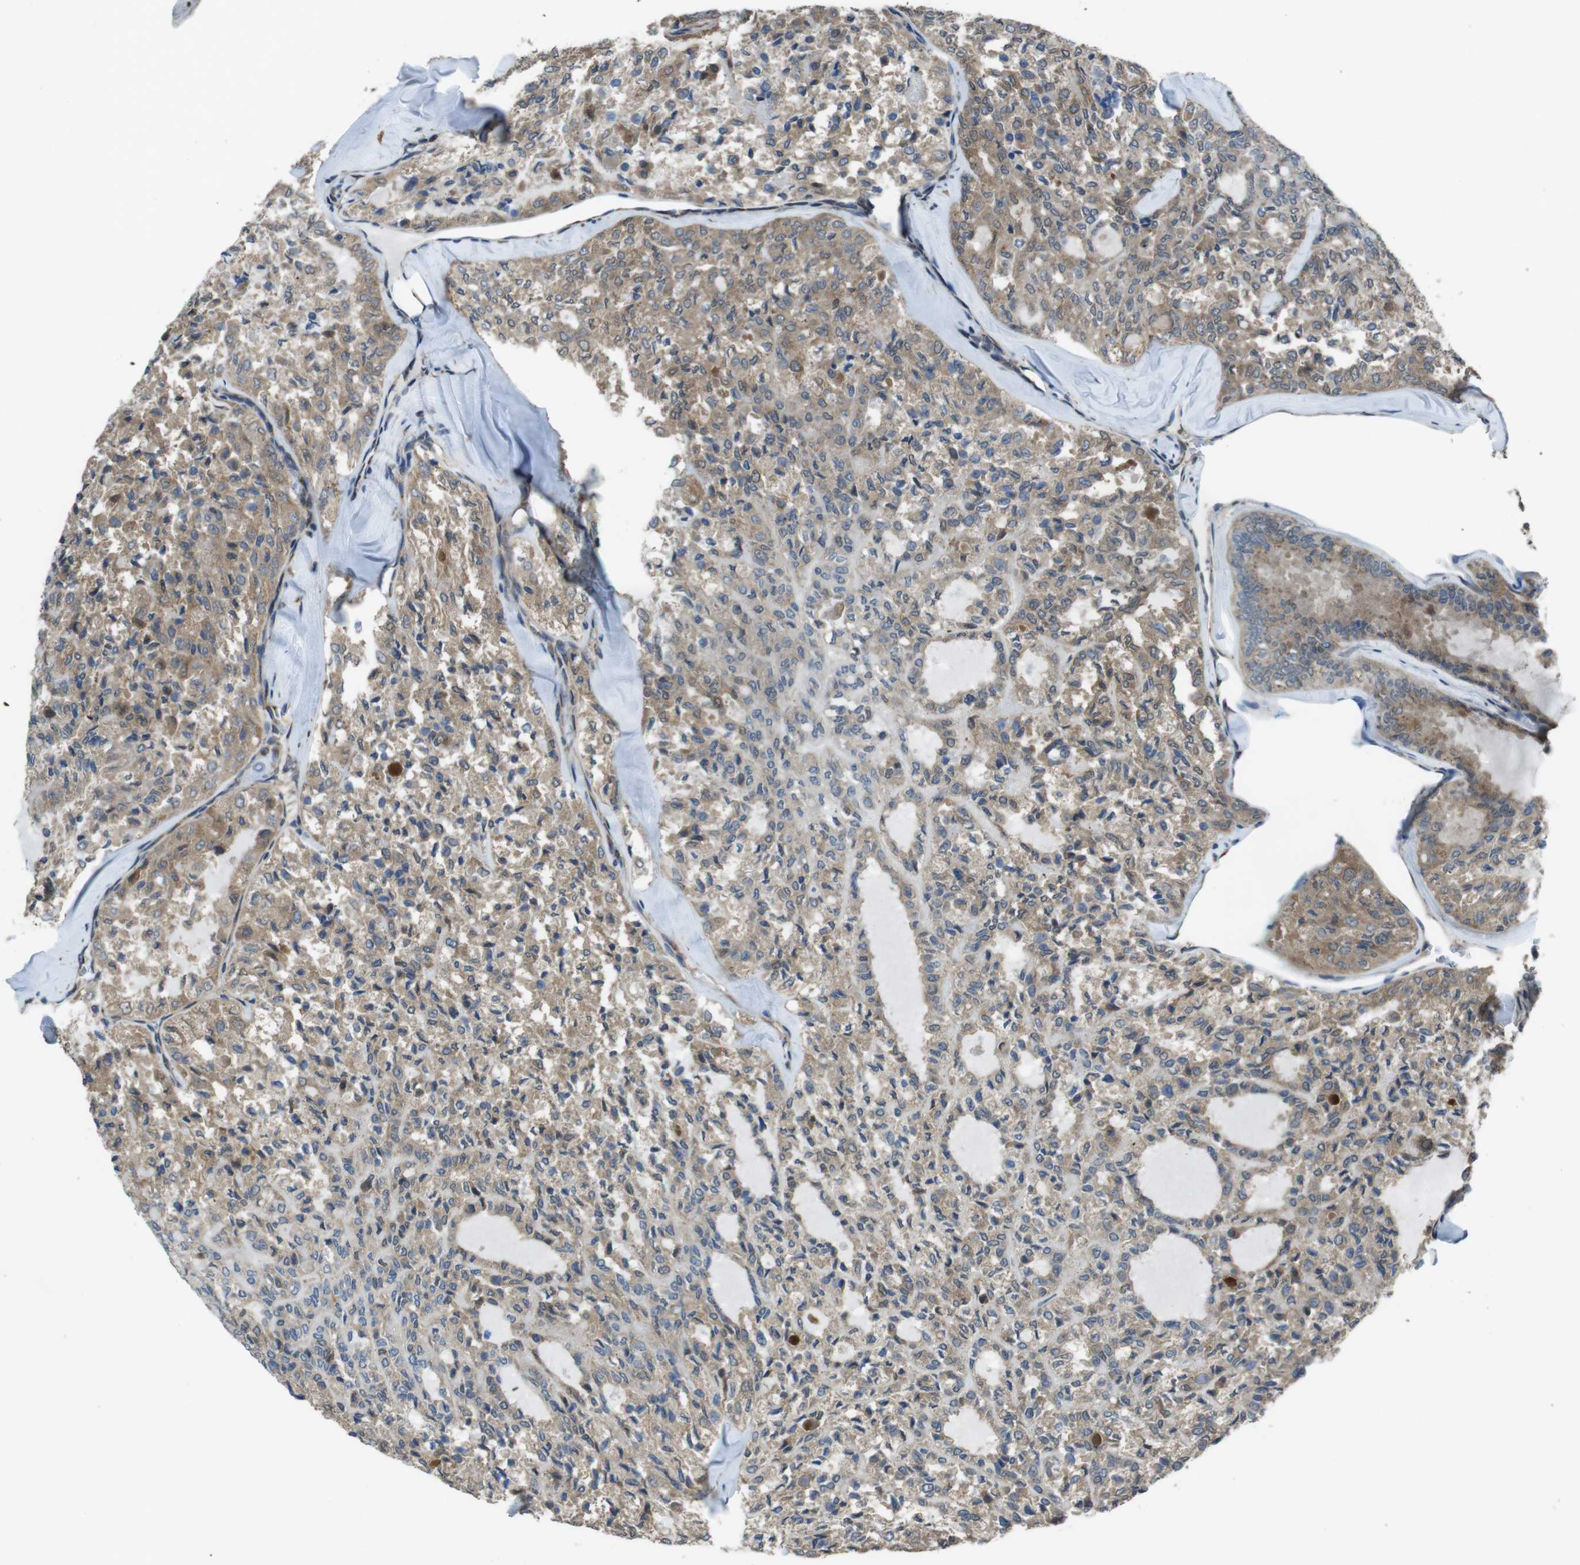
{"staining": {"intensity": "moderate", "quantity": ">75%", "location": "cytoplasmic/membranous"}, "tissue": "thyroid cancer", "cell_type": "Tumor cells", "image_type": "cancer", "snomed": [{"axis": "morphology", "description": "Follicular adenoma carcinoma, NOS"}, {"axis": "topography", "description": "Thyroid gland"}], "caption": "Immunohistochemistry (IHC) histopathology image of follicular adenoma carcinoma (thyroid) stained for a protein (brown), which reveals medium levels of moderate cytoplasmic/membranous expression in approximately >75% of tumor cells.", "gene": "RAB6A", "patient": {"sex": "male", "age": 75}}